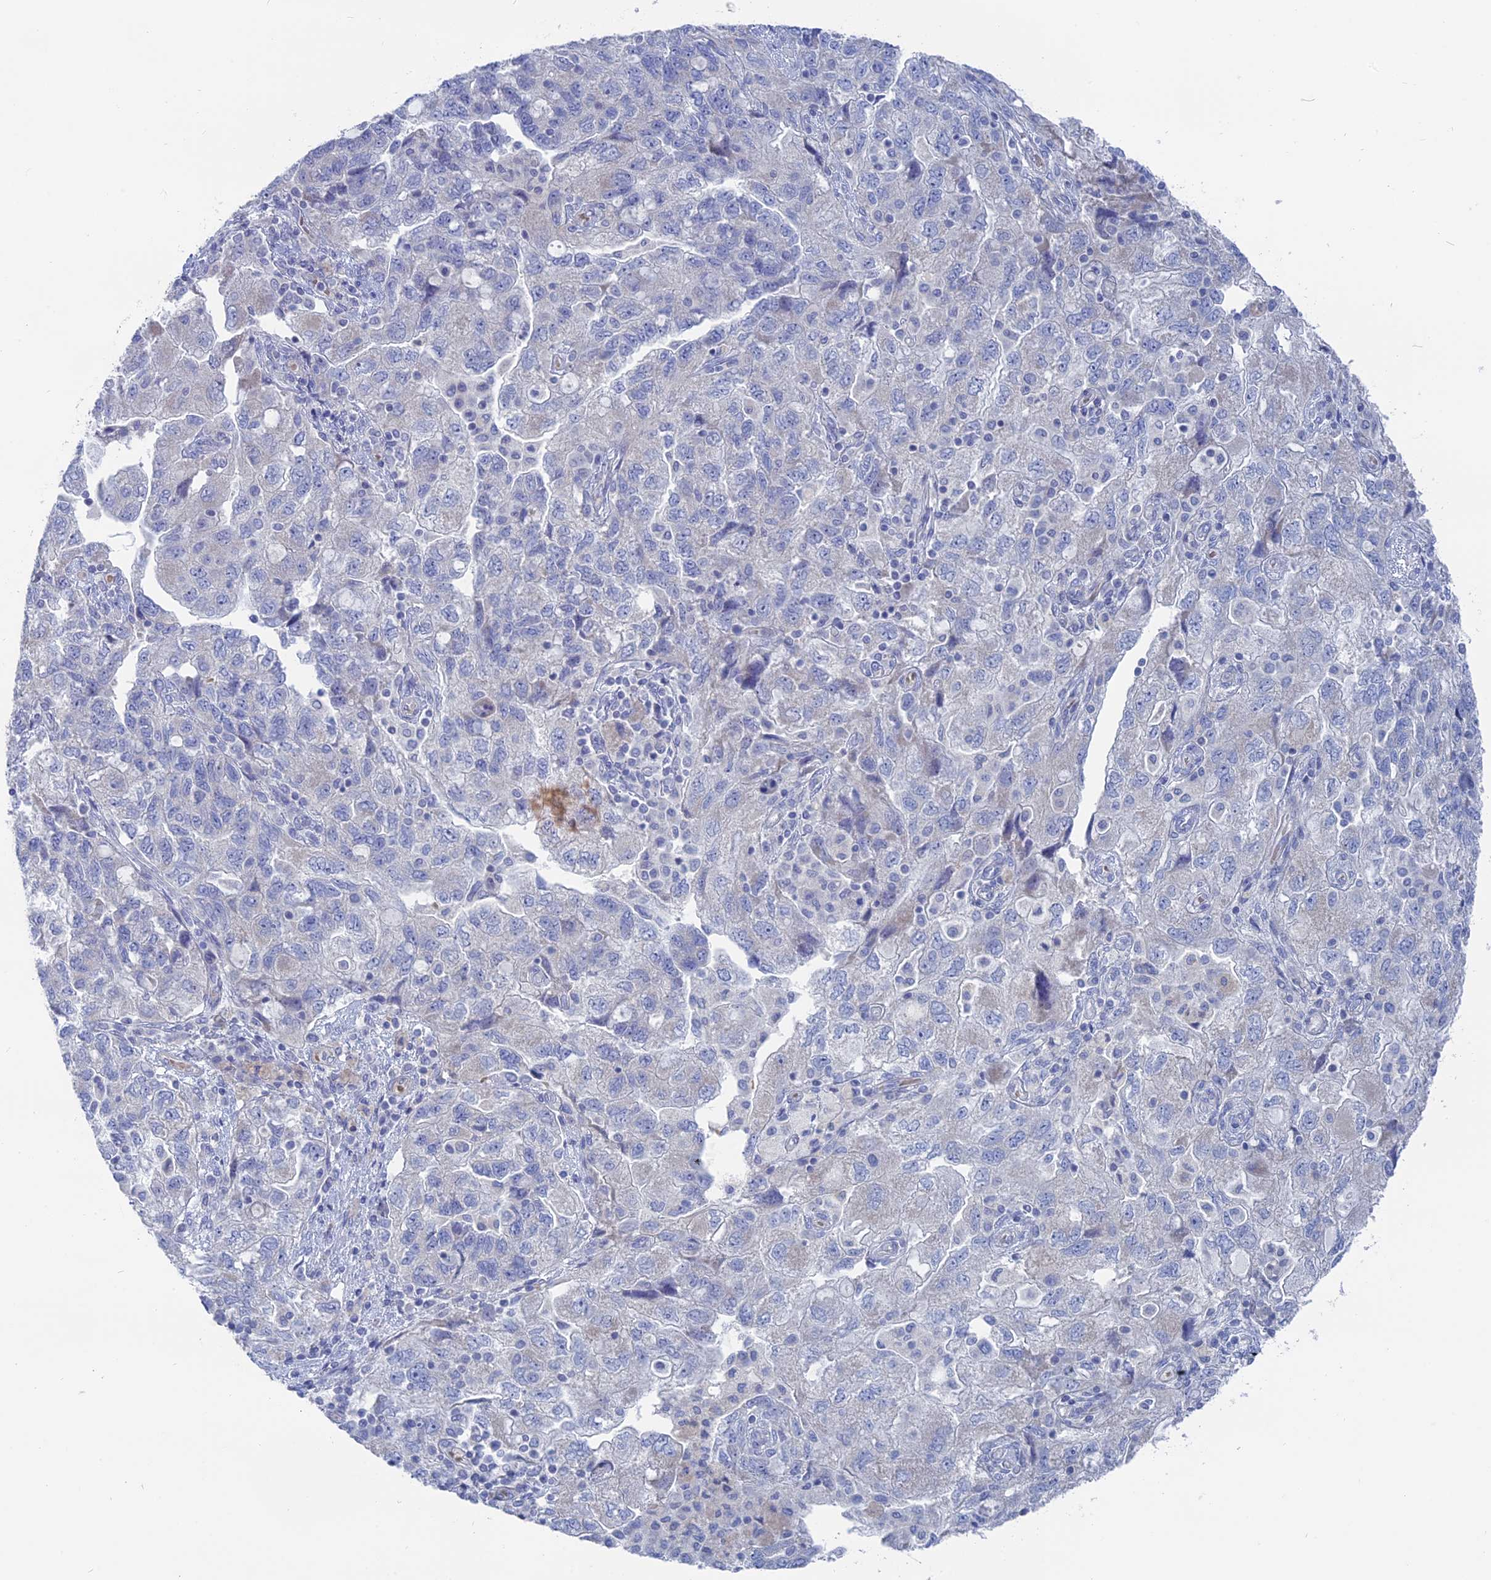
{"staining": {"intensity": "negative", "quantity": "none", "location": "none"}, "tissue": "ovarian cancer", "cell_type": "Tumor cells", "image_type": "cancer", "snomed": [{"axis": "morphology", "description": "Carcinoma, NOS"}, {"axis": "morphology", "description": "Cystadenocarcinoma, serous, NOS"}, {"axis": "topography", "description": "Ovary"}], "caption": "Tumor cells are negative for brown protein staining in ovarian cancer (carcinoma). (Stains: DAB (3,3'-diaminobenzidine) immunohistochemistry (IHC) with hematoxylin counter stain, Microscopy: brightfield microscopy at high magnification).", "gene": "TBC1D30", "patient": {"sex": "female", "age": 69}}